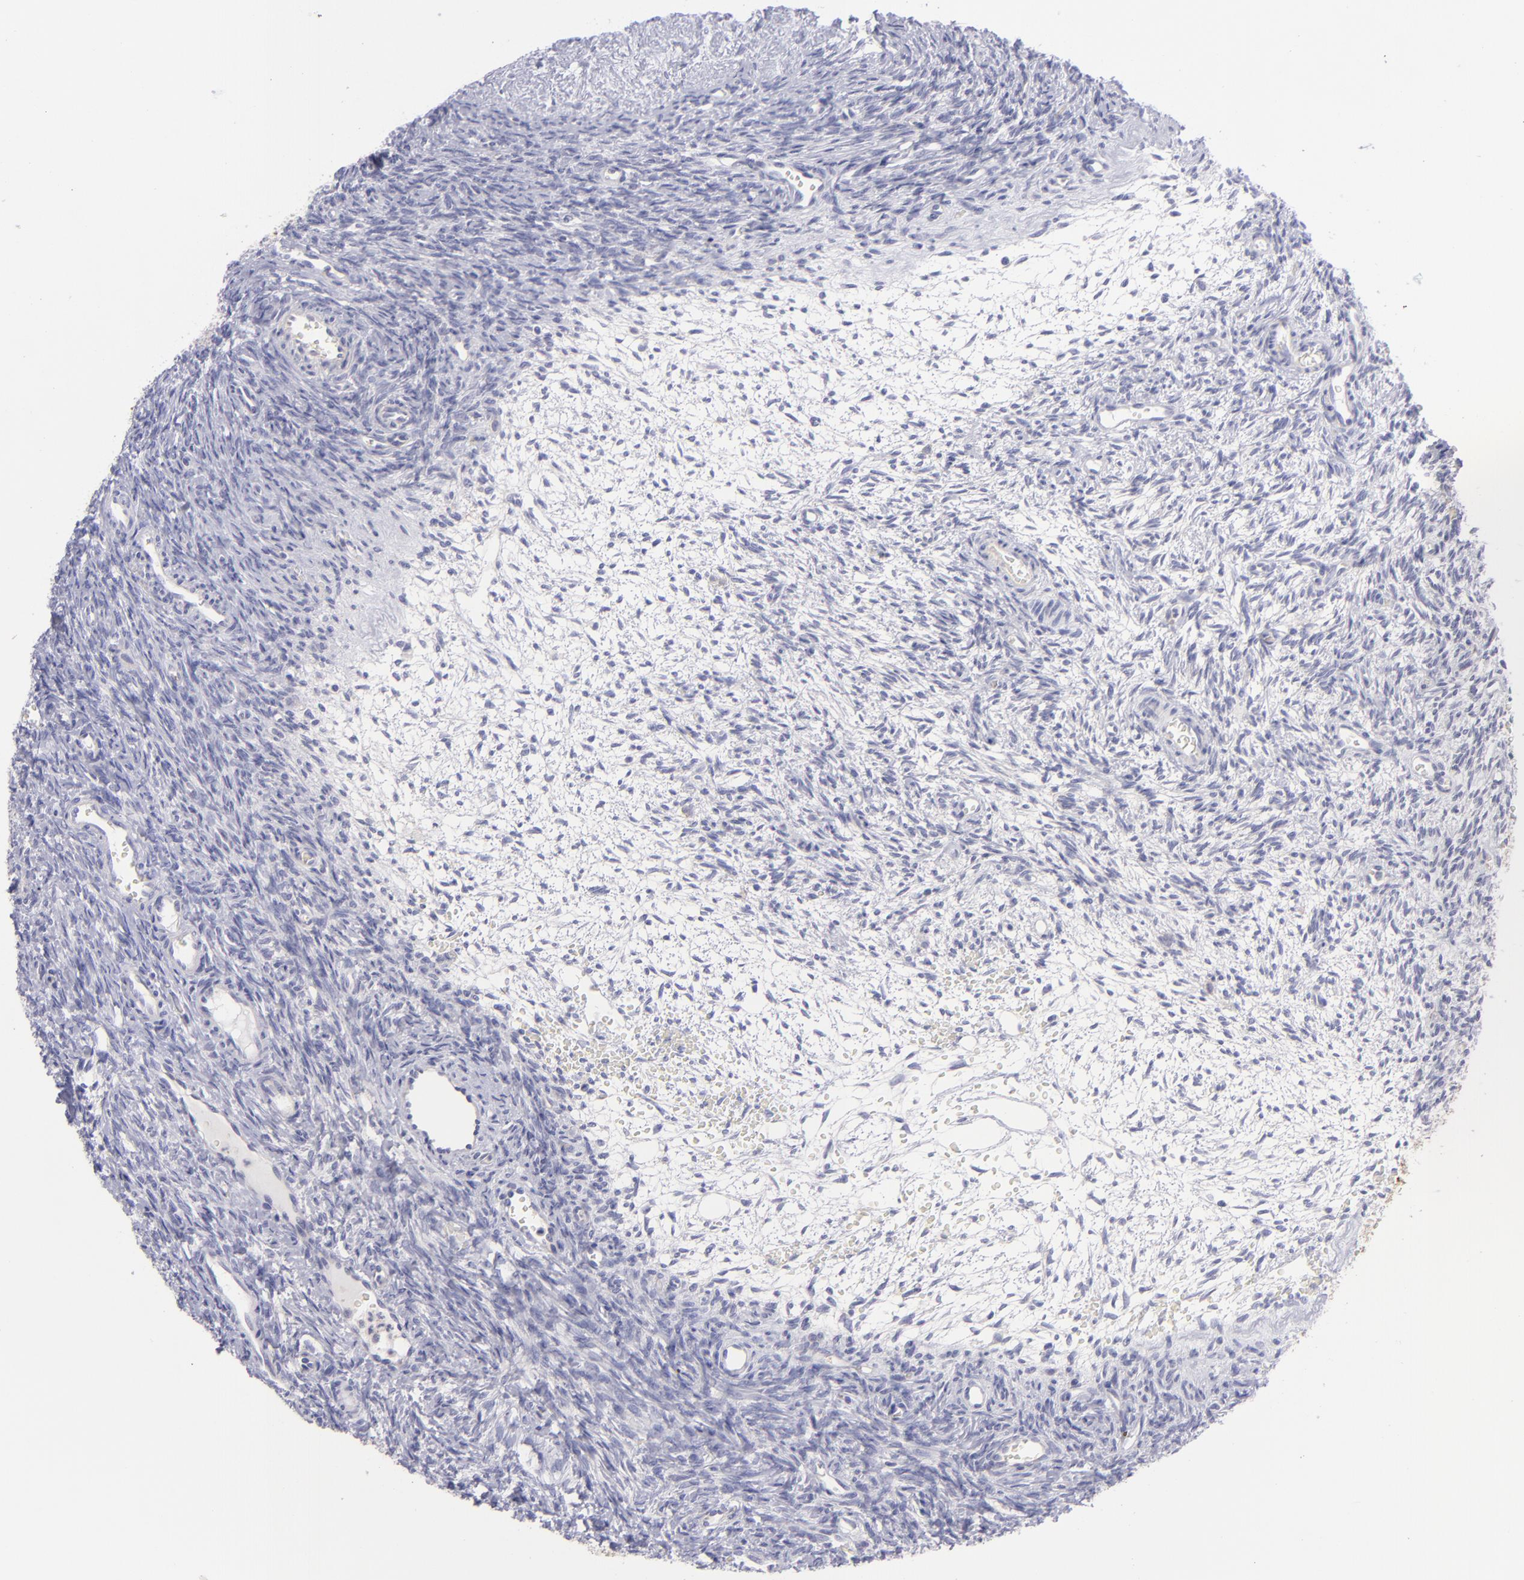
{"staining": {"intensity": "negative", "quantity": "none", "location": "none"}, "tissue": "ovary", "cell_type": "Ovarian stroma cells", "image_type": "normal", "snomed": [{"axis": "morphology", "description": "Normal tissue, NOS"}, {"axis": "topography", "description": "Ovary"}], "caption": "Photomicrograph shows no protein expression in ovarian stroma cells of unremarkable ovary.", "gene": "BSG", "patient": {"sex": "female", "age": 39}}